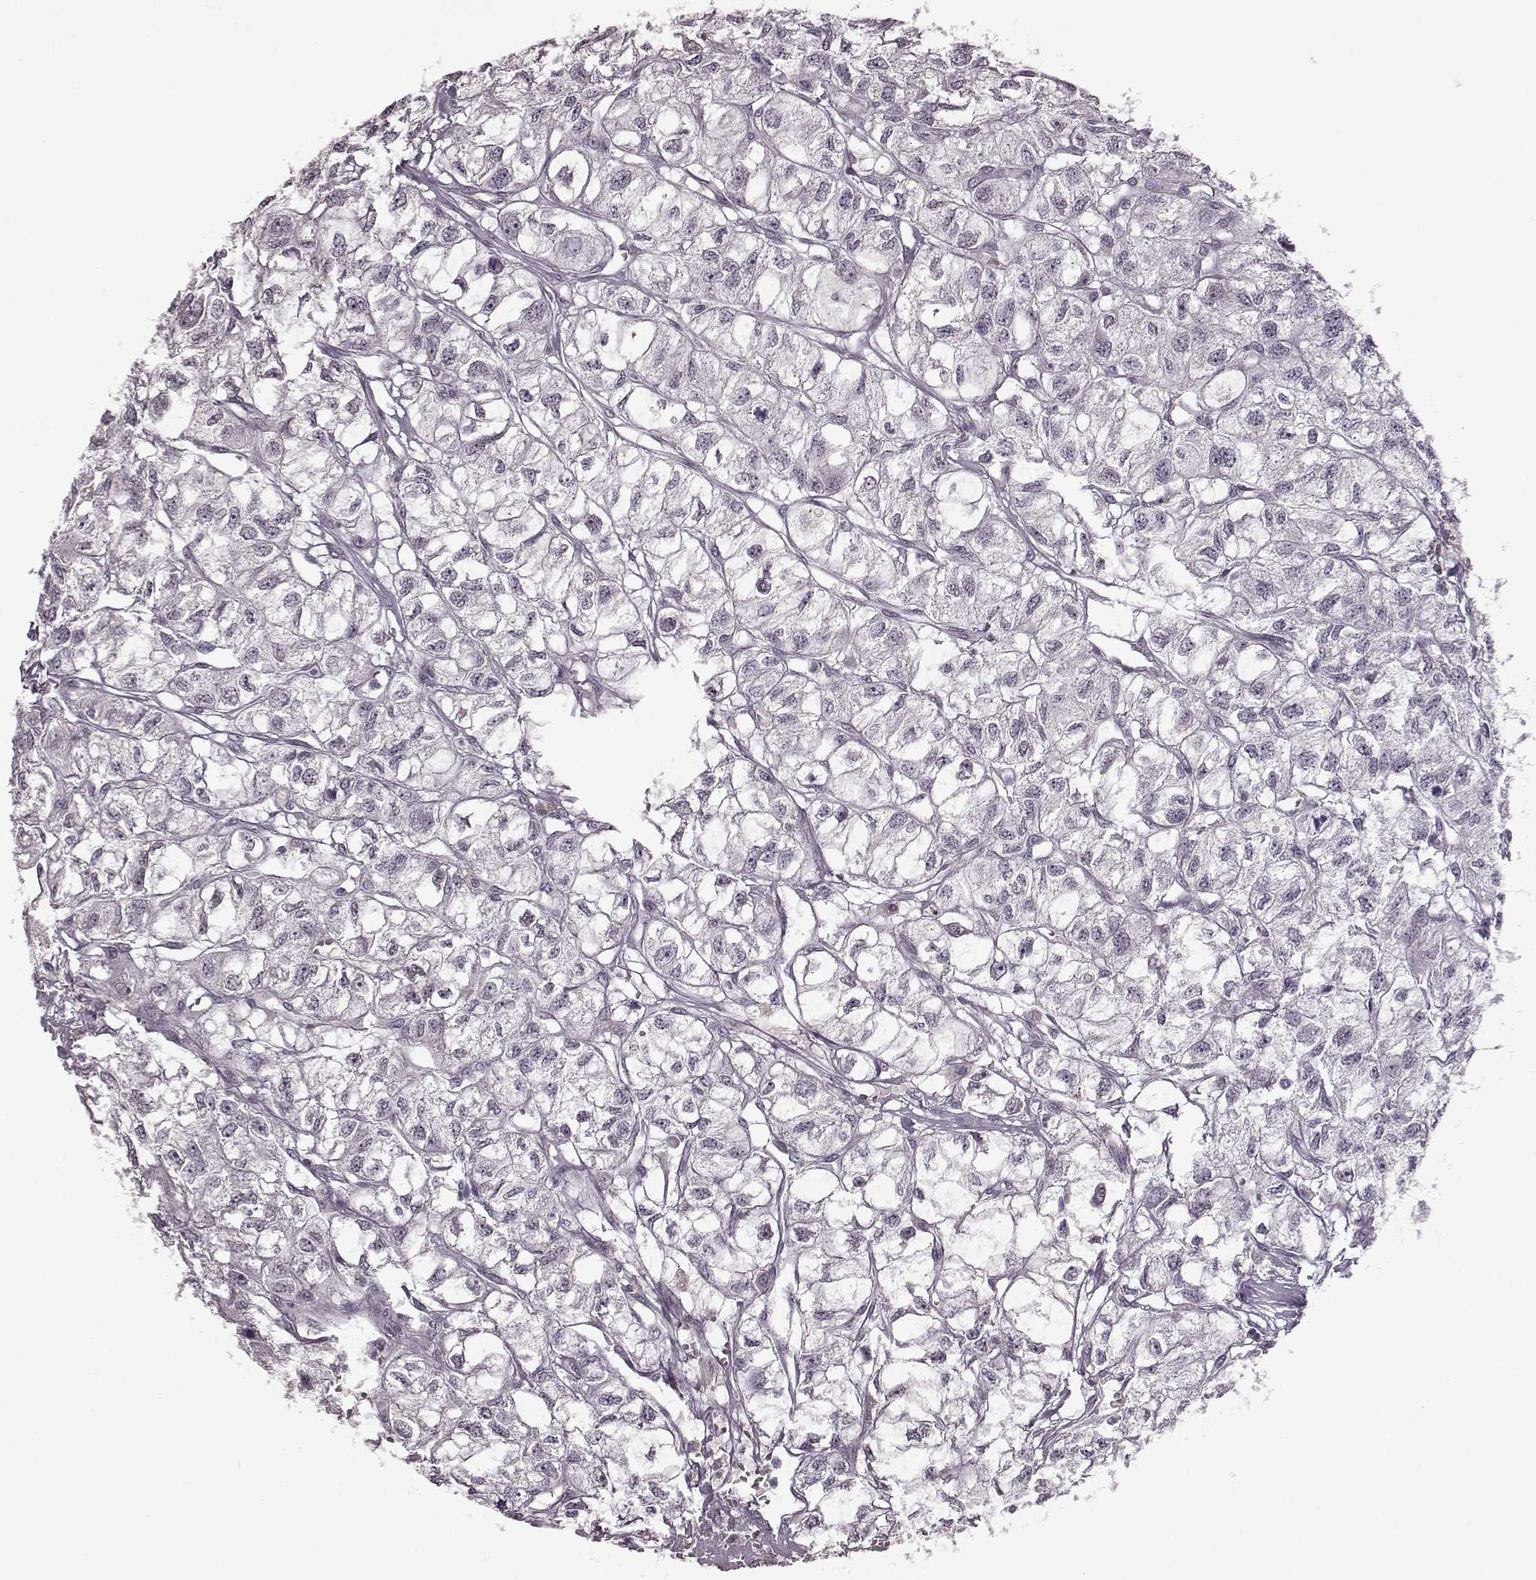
{"staining": {"intensity": "negative", "quantity": "none", "location": "none"}, "tissue": "renal cancer", "cell_type": "Tumor cells", "image_type": "cancer", "snomed": [{"axis": "morphology", "description": "Adenocarcinoma, NOS"}, {"axis": "topography", "description": "Kidney"}], "caption": "Tumor cells show no significant protein staining in adenocarcinoma (renal).", "gene": "STX1B", "patient": {"sex": "male", "age": 56}}